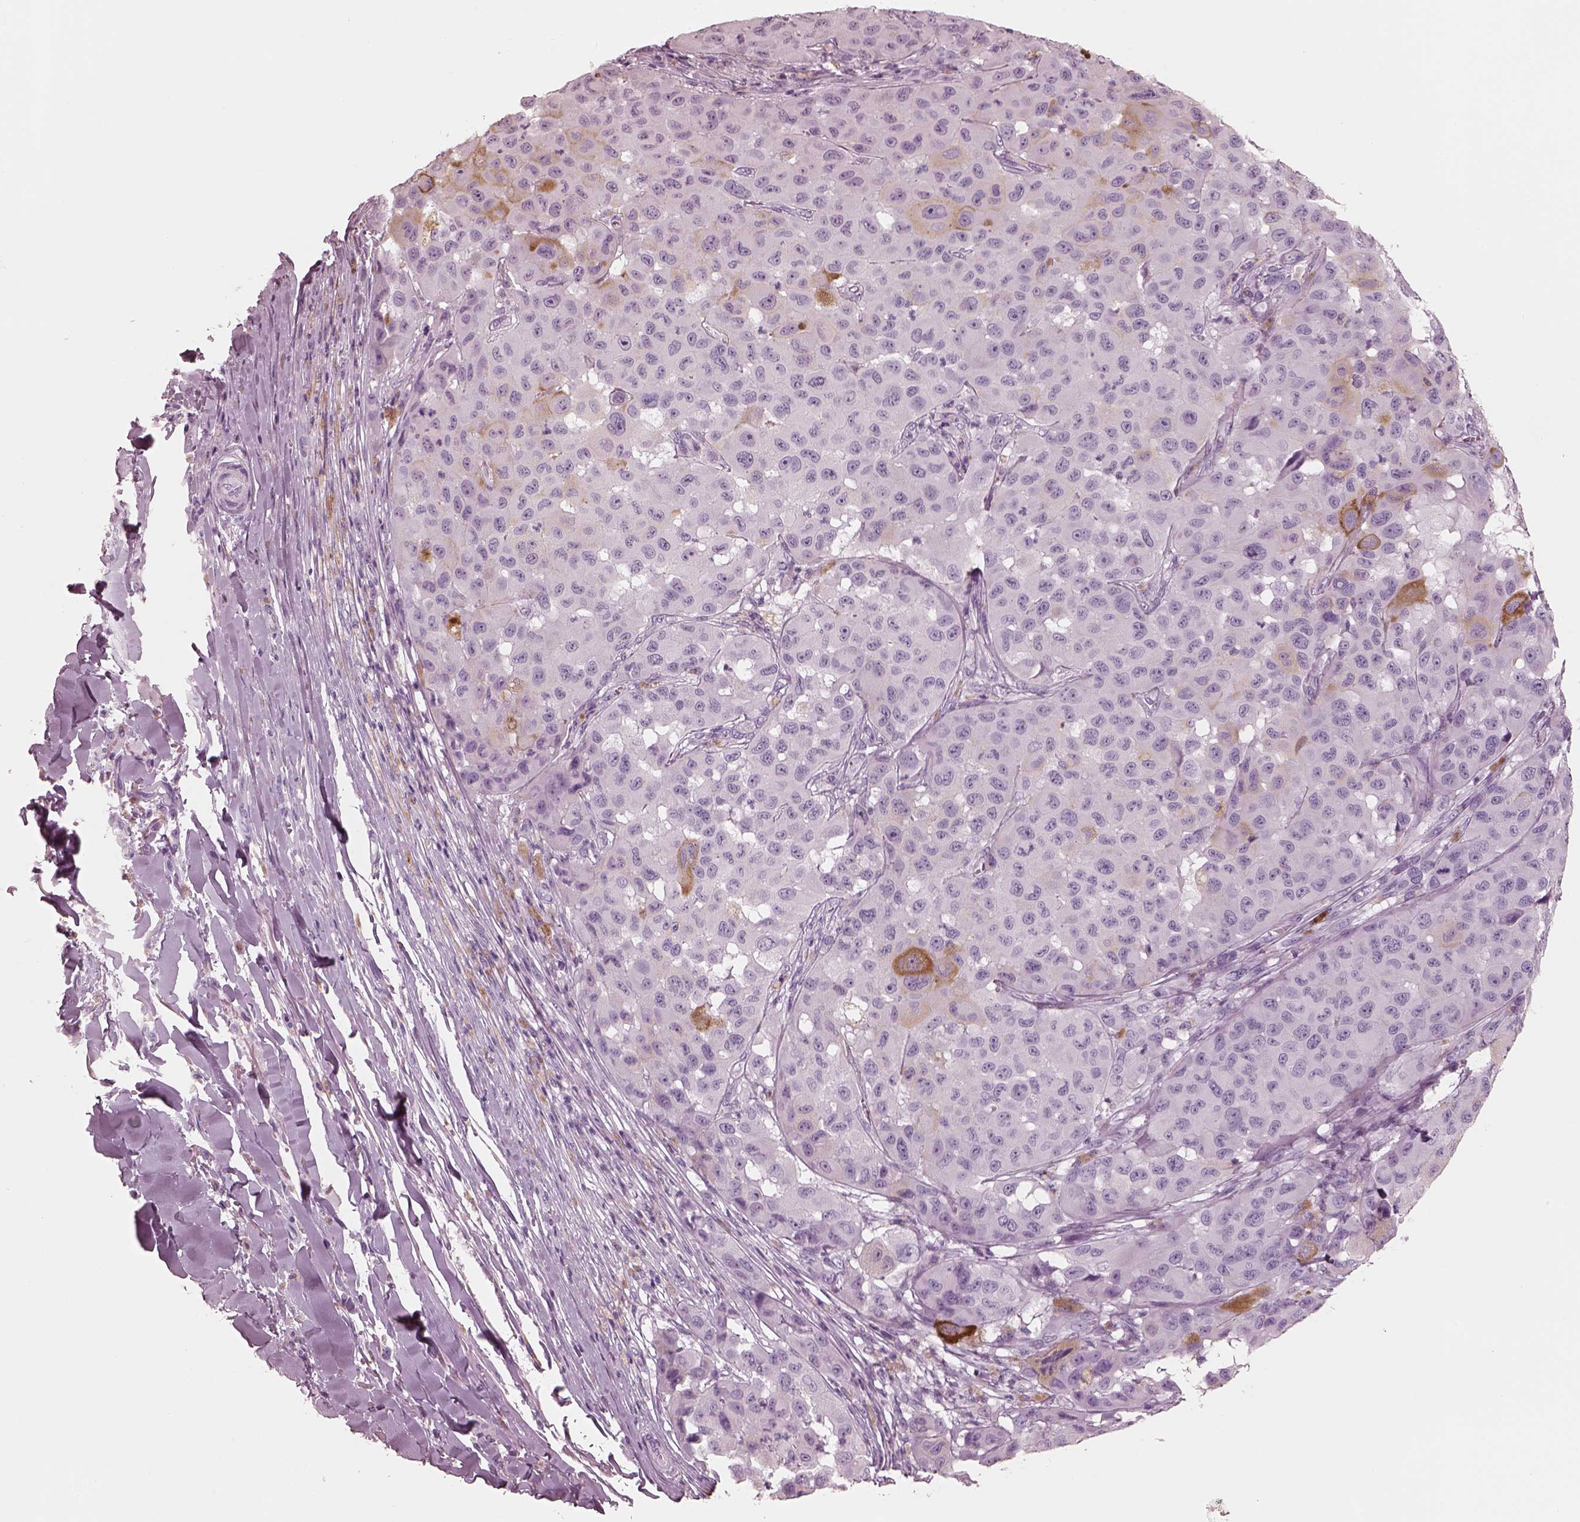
{"staining": {"intensity": "negative", "quantity": "none", "location": "none"}, "tissue": "melanoma", "cell_type": "Tumor cells", "image_type": "cancer", "snomed": [{"axis": "morphology", "description": "Malignant melanoma, NOS"}, {"axis": "topography", "description": "Skin"}], "caption": "Tumor cells are negative for protein expression in human melanoma.", "gene": "PON3", "patient": {"sex": "male", "age": 96}}